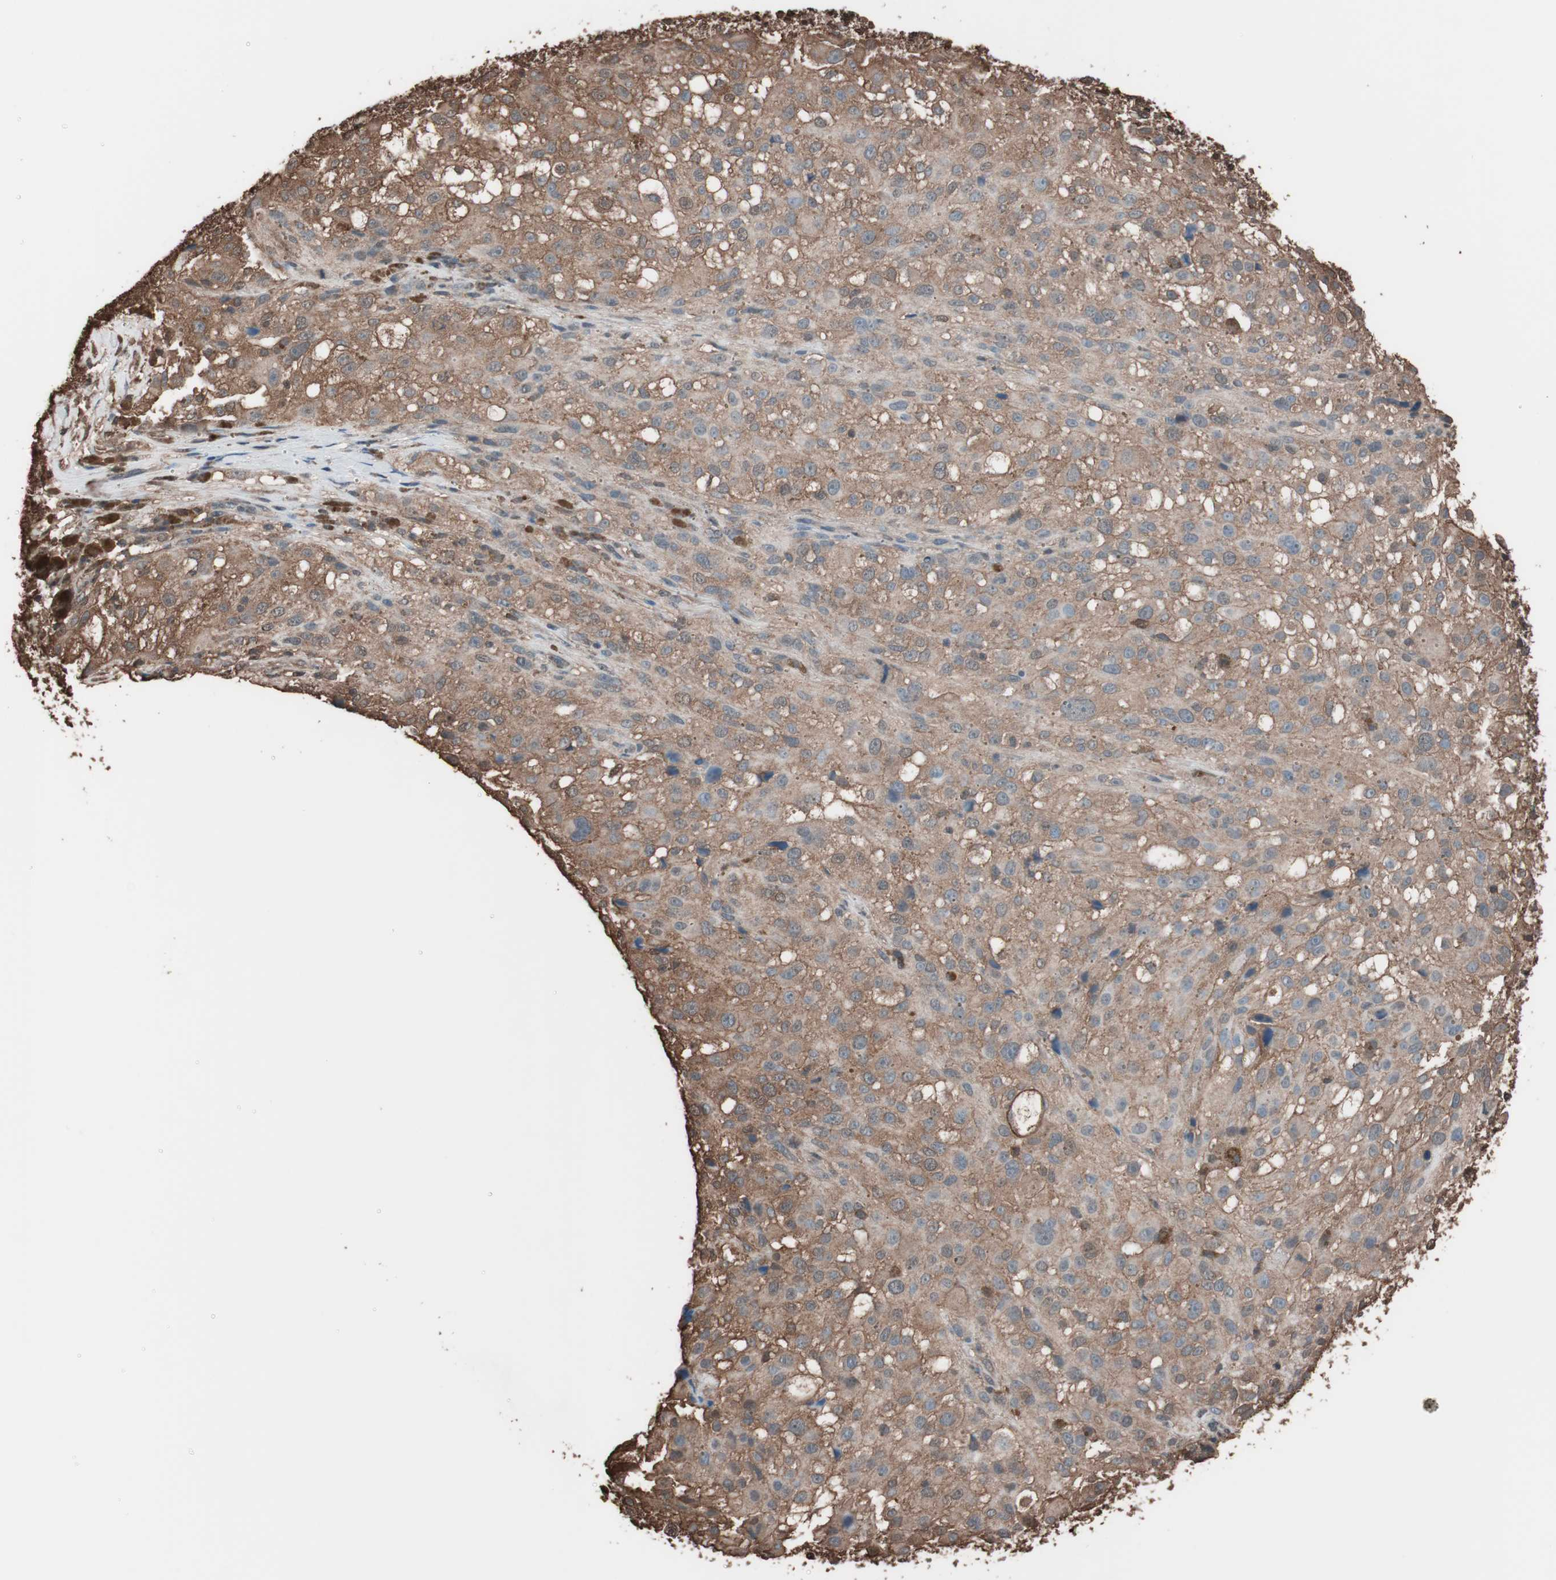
{"staining": {"intensity": "moderate", "quantity": ">75%", "location": "cytoplasmic/membranous"}, "tissue": "melanoma", "cell_type": "Tumor cells", "image_type": "cancer", "snomed": [{"axis": "morphology", "description": "Necrosis, NOS"}, {"axis": "morphology", "description": "Malignant melanoma, NOS"}, {"axis": "topography", "description": "Skin"}], "caption": "This is an image of IHC staining of malignant melanoma, which shows moderate expression in the cytoplasmic/membranous of tumor cells.", "gene": "CALM2", "patient": {"sex": "female", "age": 87}}